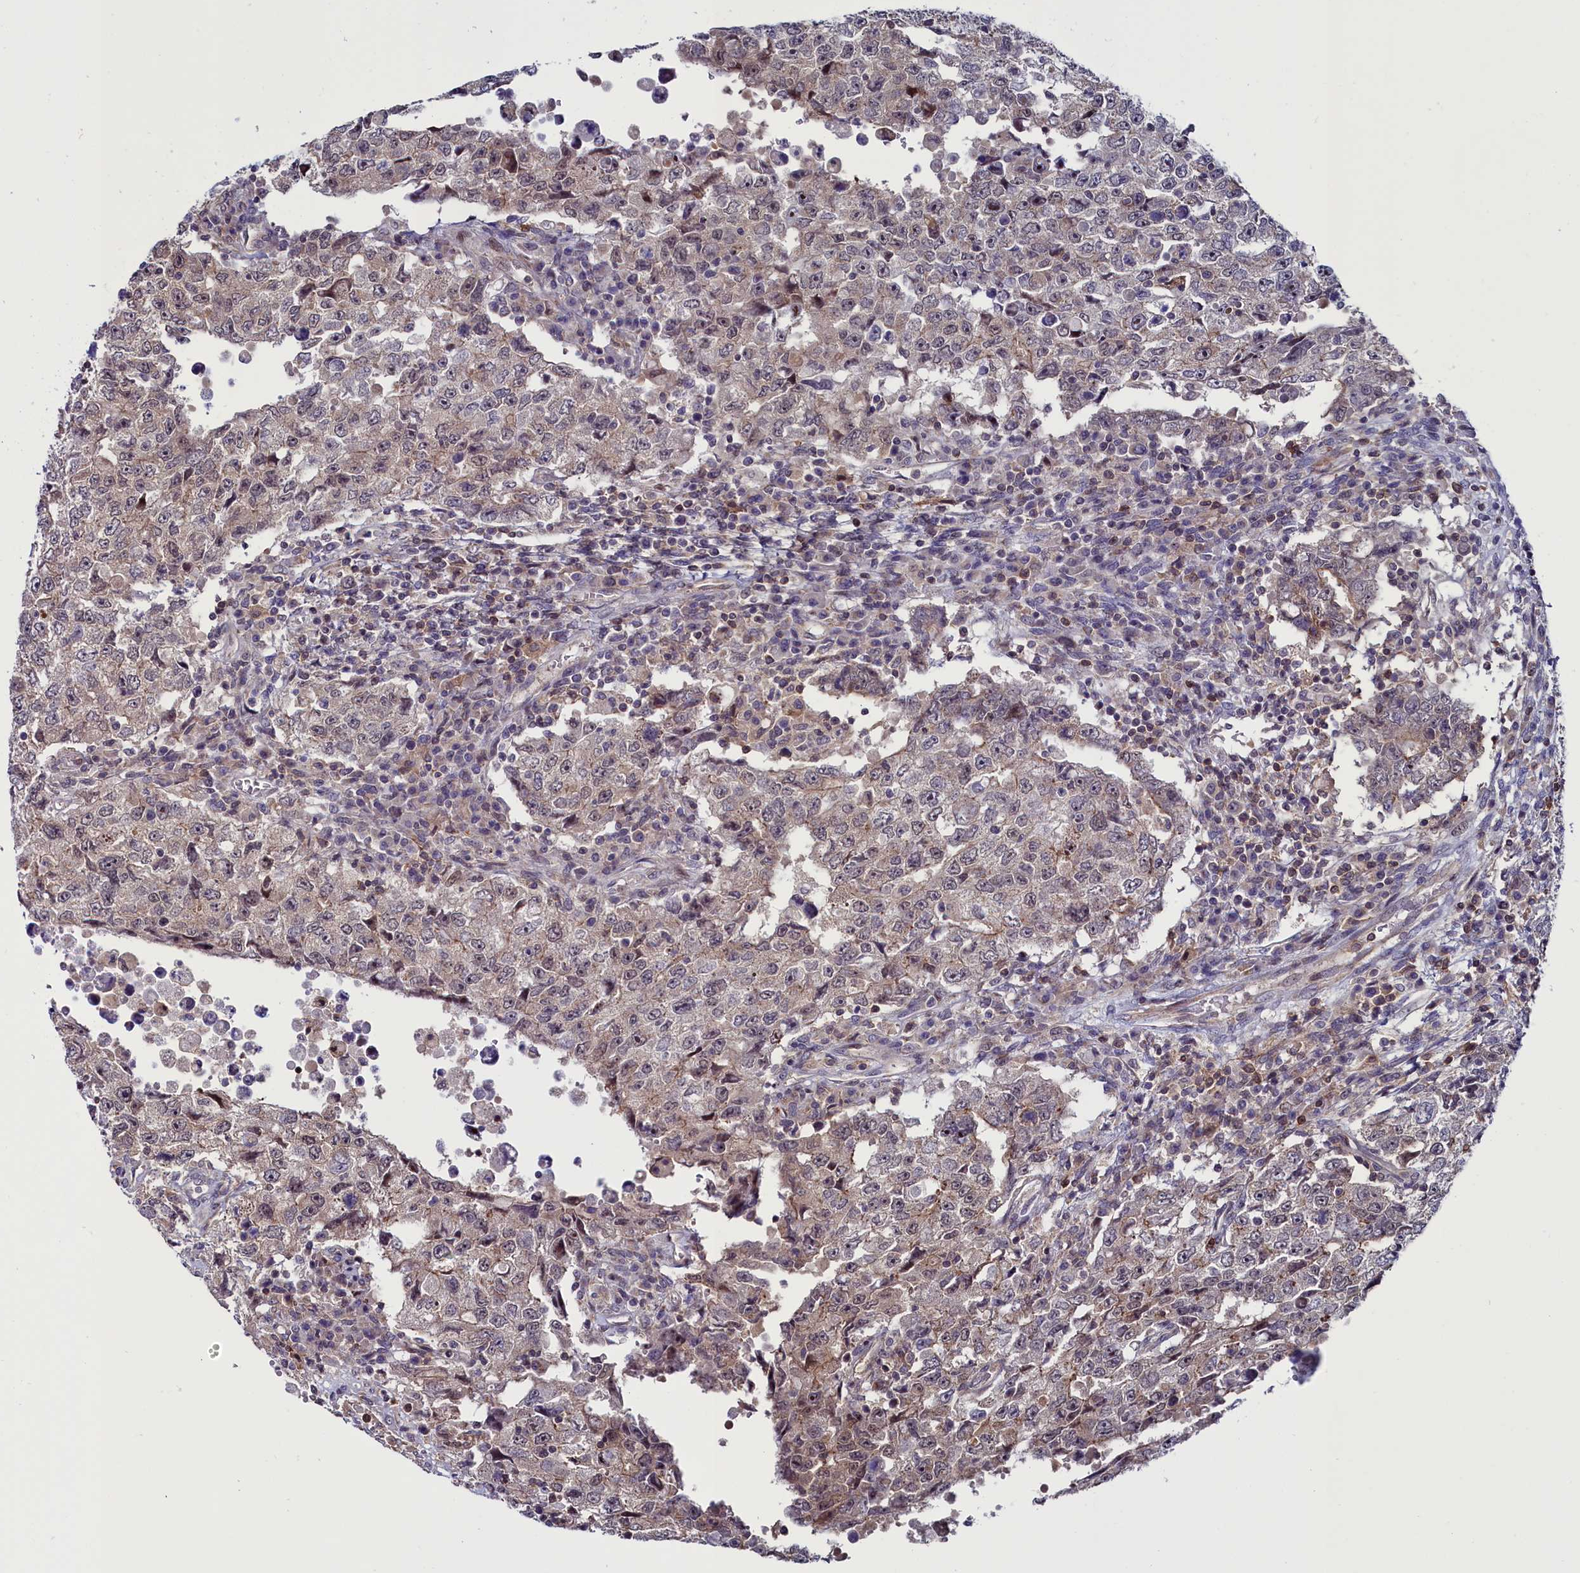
{"staining": {"intensity": "weak", "quantity": "<25%", "location": "cytoplasmic/membranous"}, "tissue": "testis cancer", "cell_type": "Tumor cells", "image_type": "cancer", "snomed": [{"axis": "morphology", "description": "Carcinoma, Embryonal, NOS"}, {"axis": "topography", "description": "Testis"}], "caption": "The immunohistochemistry micrograph has no significant positivity in tumor cells of embryonal carcinoma (testis) tissue. (DAB (3,3'-diaminobenzidine) immunohistochemistry (IHC) visualized using brightfield microscopy, high magnification).", "gene": "CIAPIN1", "patient": {"sex": "male", "age": 26}}